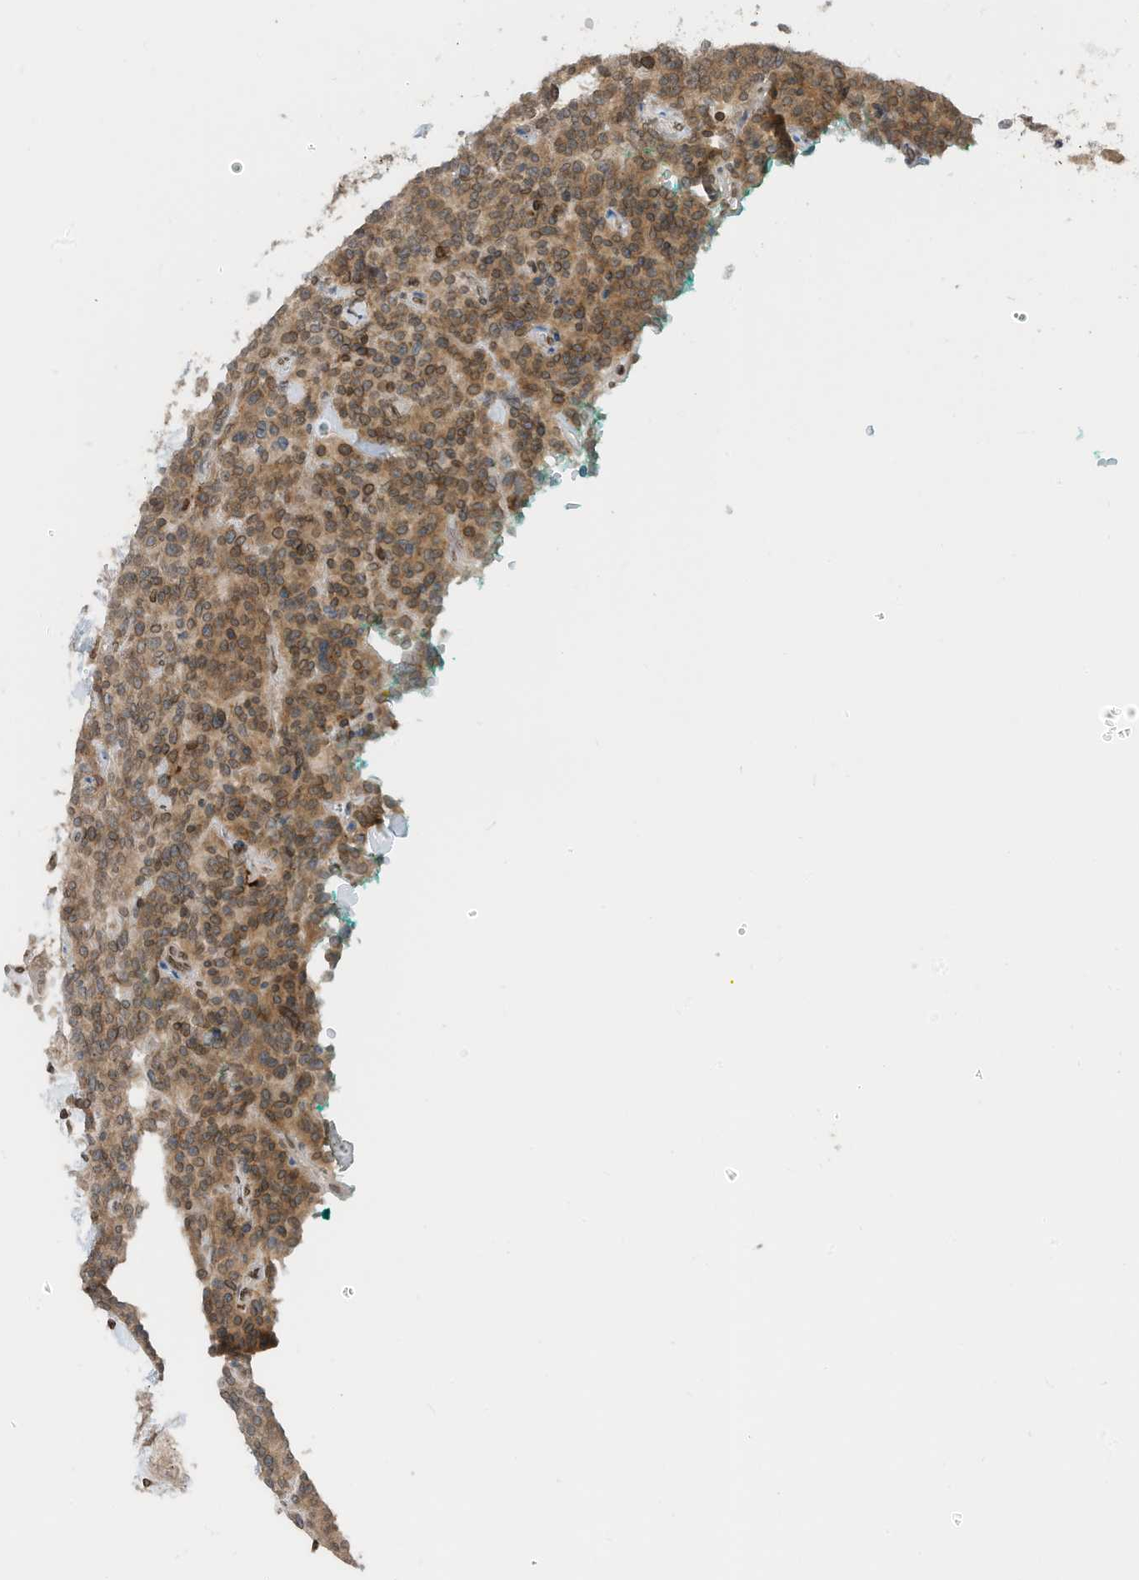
{"staining": {"intensity": "moderate", "quantity": ">75%", "location": "cytoplasmic/membranous,nuclear"}, "tissue": "carcinoid", "cell_type": "Tumor cells", "image_type": "cancer", "snomed": [{"axis": "morphology", "description": "Carcinoid, malignant, NOS"}, {"axis": "topography", "description": "Lung"}], "caption": "An IHC histopathology image of tumor tissue is shown. Protein staining in brown shows moderate cytoplasmic/membranous and nuclear positivity in carcinoid (malignant) within tumor cells.", "gene": "RABL3", "patient": {"sex": "female", "age": 46}}